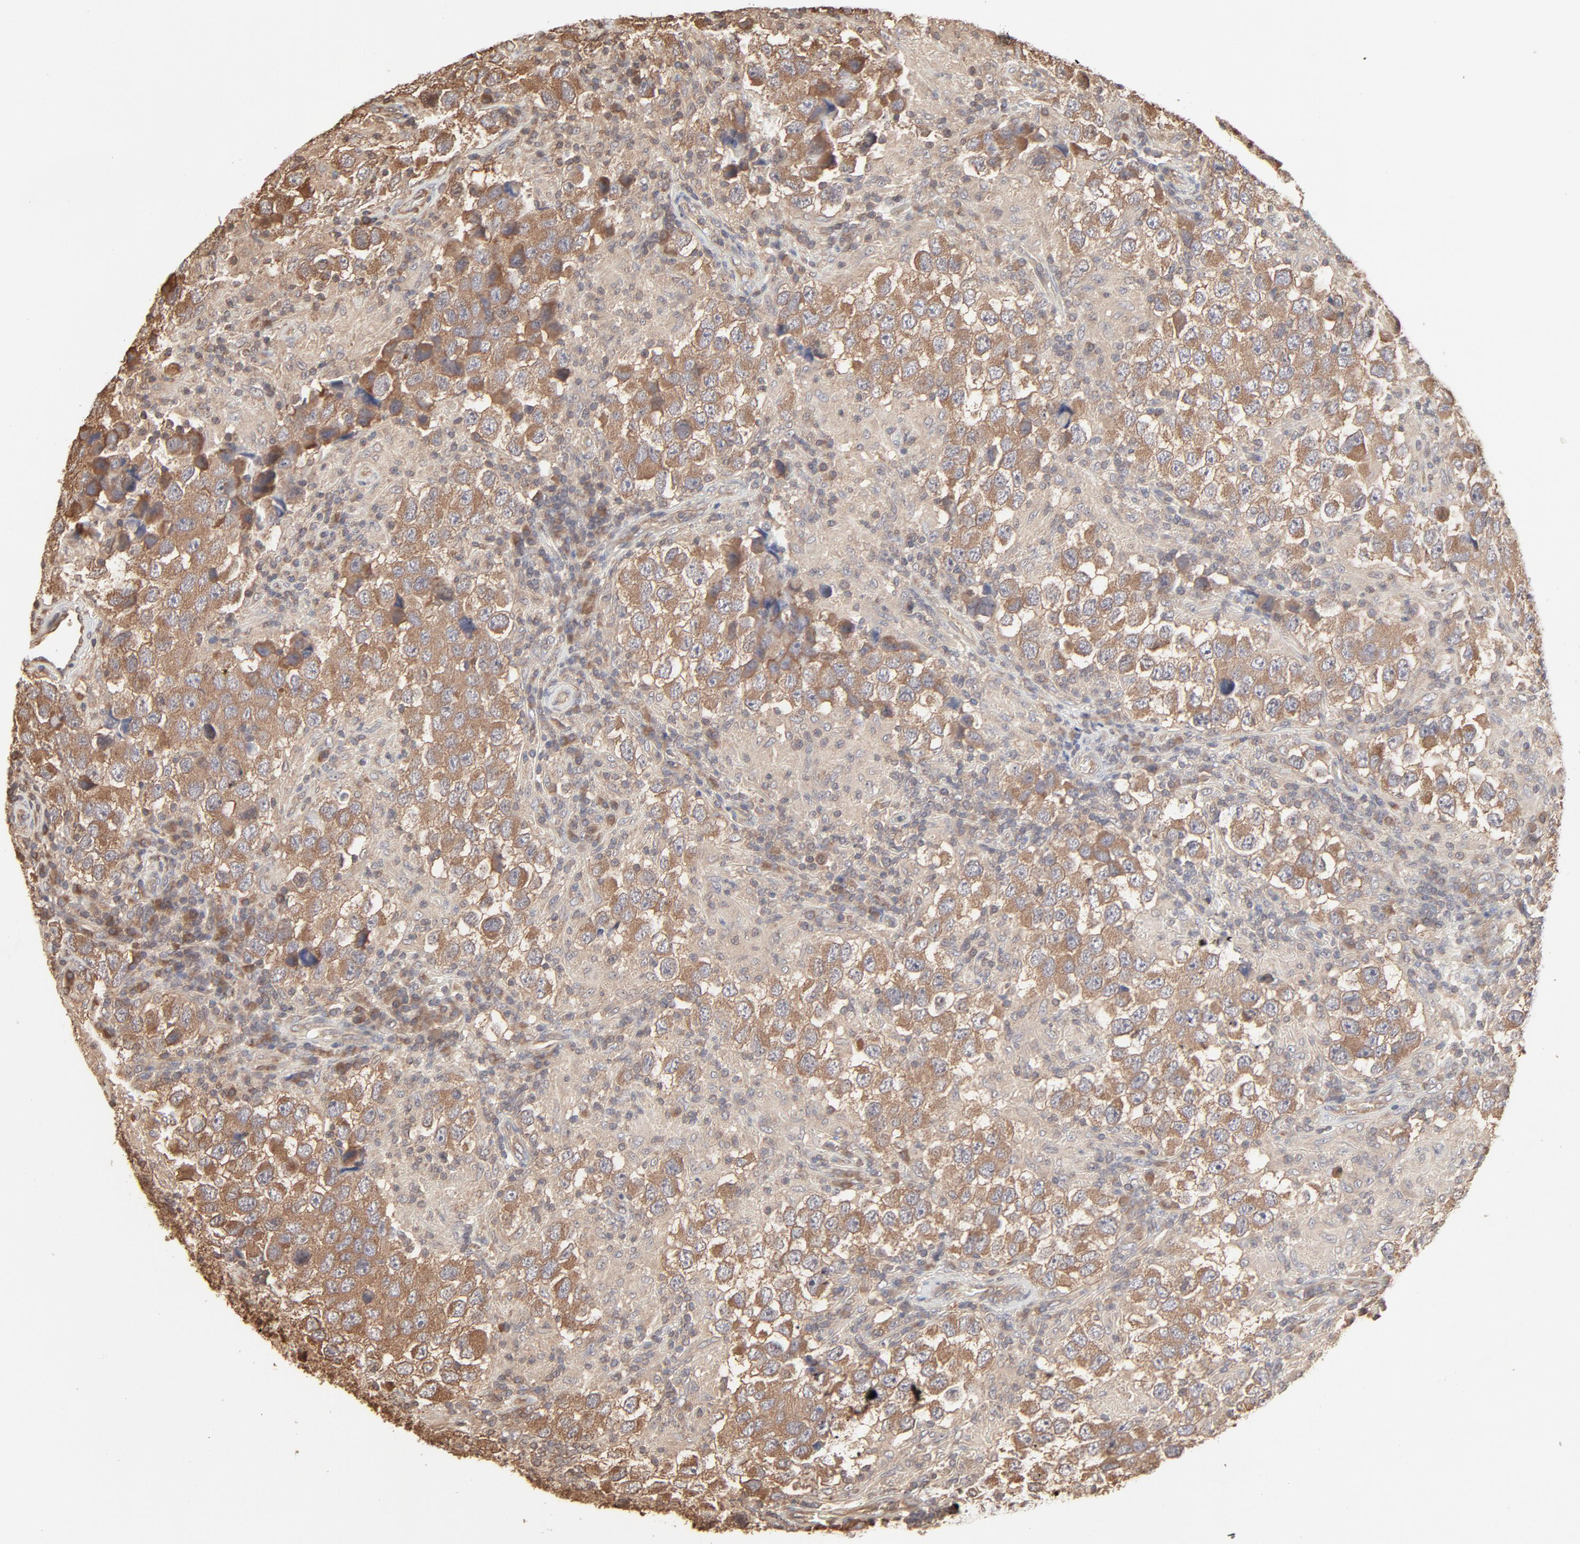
{"staining": {"intensity": "weak", "quantity": ">75%", "location": "cytoplasmic/membranous"}, "tissue": "testis cancer", "cell_type": "Tumor cells", "image_type": "cancer", "snomed": [{"axis": "morphology", "description": "Carcinoma, Embryonal, NOS"}, {"axis": "topography", "description": "Testis"}], "caption": "Weak cytoplasmic/membranous protein positivity is present in approximately >75% of tumor cells in testis cancer (embryonal carcinoma).", "gene": "PPP2CA", "patient": {"sex": "male", "age": 21}}